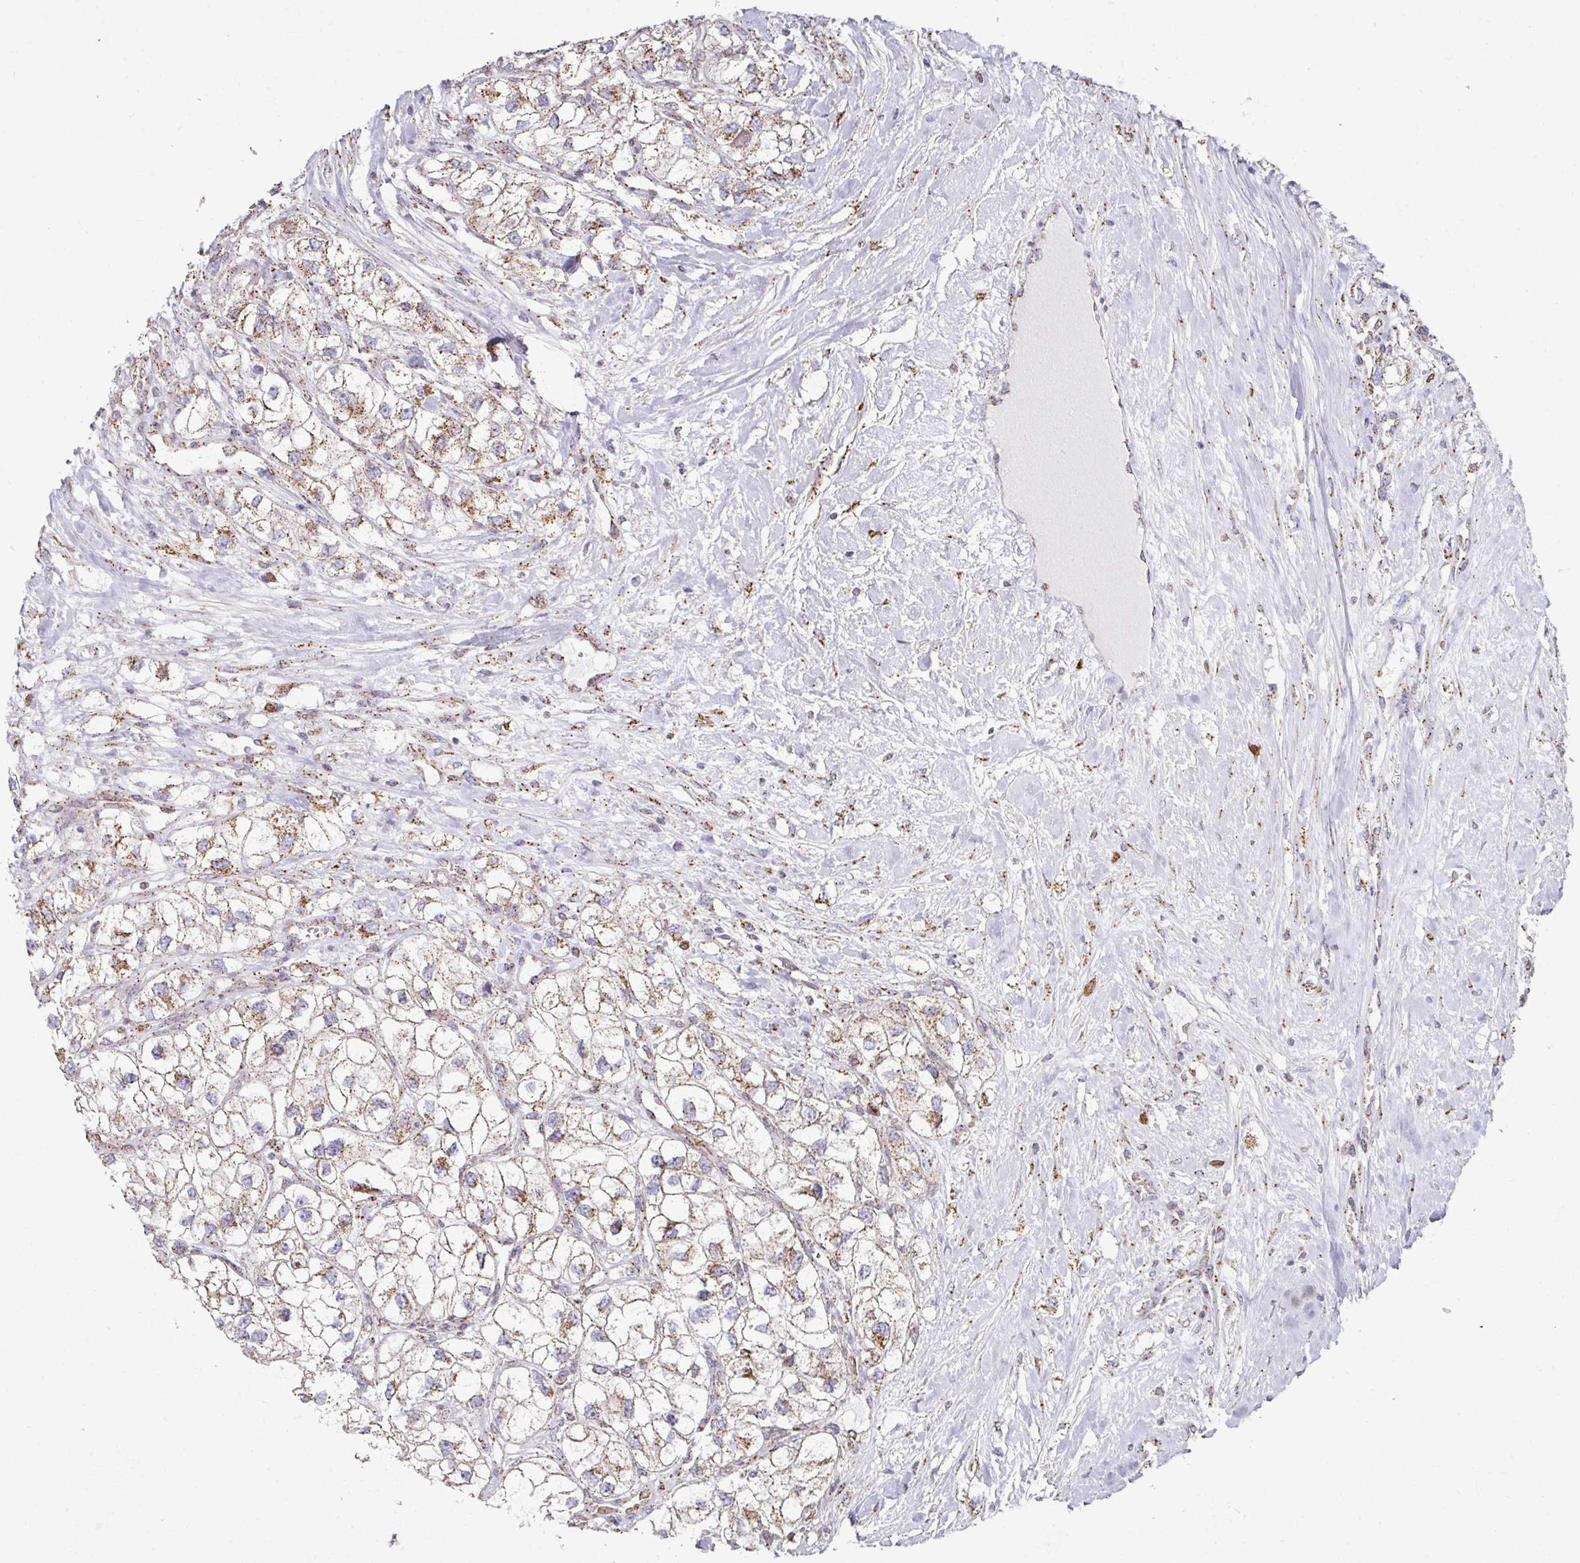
{"staining": {"intensity": "moderate", "quantity": "25%-75%", "location": "cytoplasmic/membranous"}, "tissue": "renal cancer", "cell_type": "Tumor cells", "image_type": "cancer", "snomed": [{"axis": "morphology", "description": "Adenocarcinoma, NOS"}, {"axis": "topography", "description": "Kidney"}], "caption": "Protein expression analysis of human renal cancer (adenocarcinoma) reveals moderate cytoplasmic/membranous positivity in about 25%-75% of tumor cells.", "gene": "CCDC85B", "patient": {"sex": "male", "age": 59}}